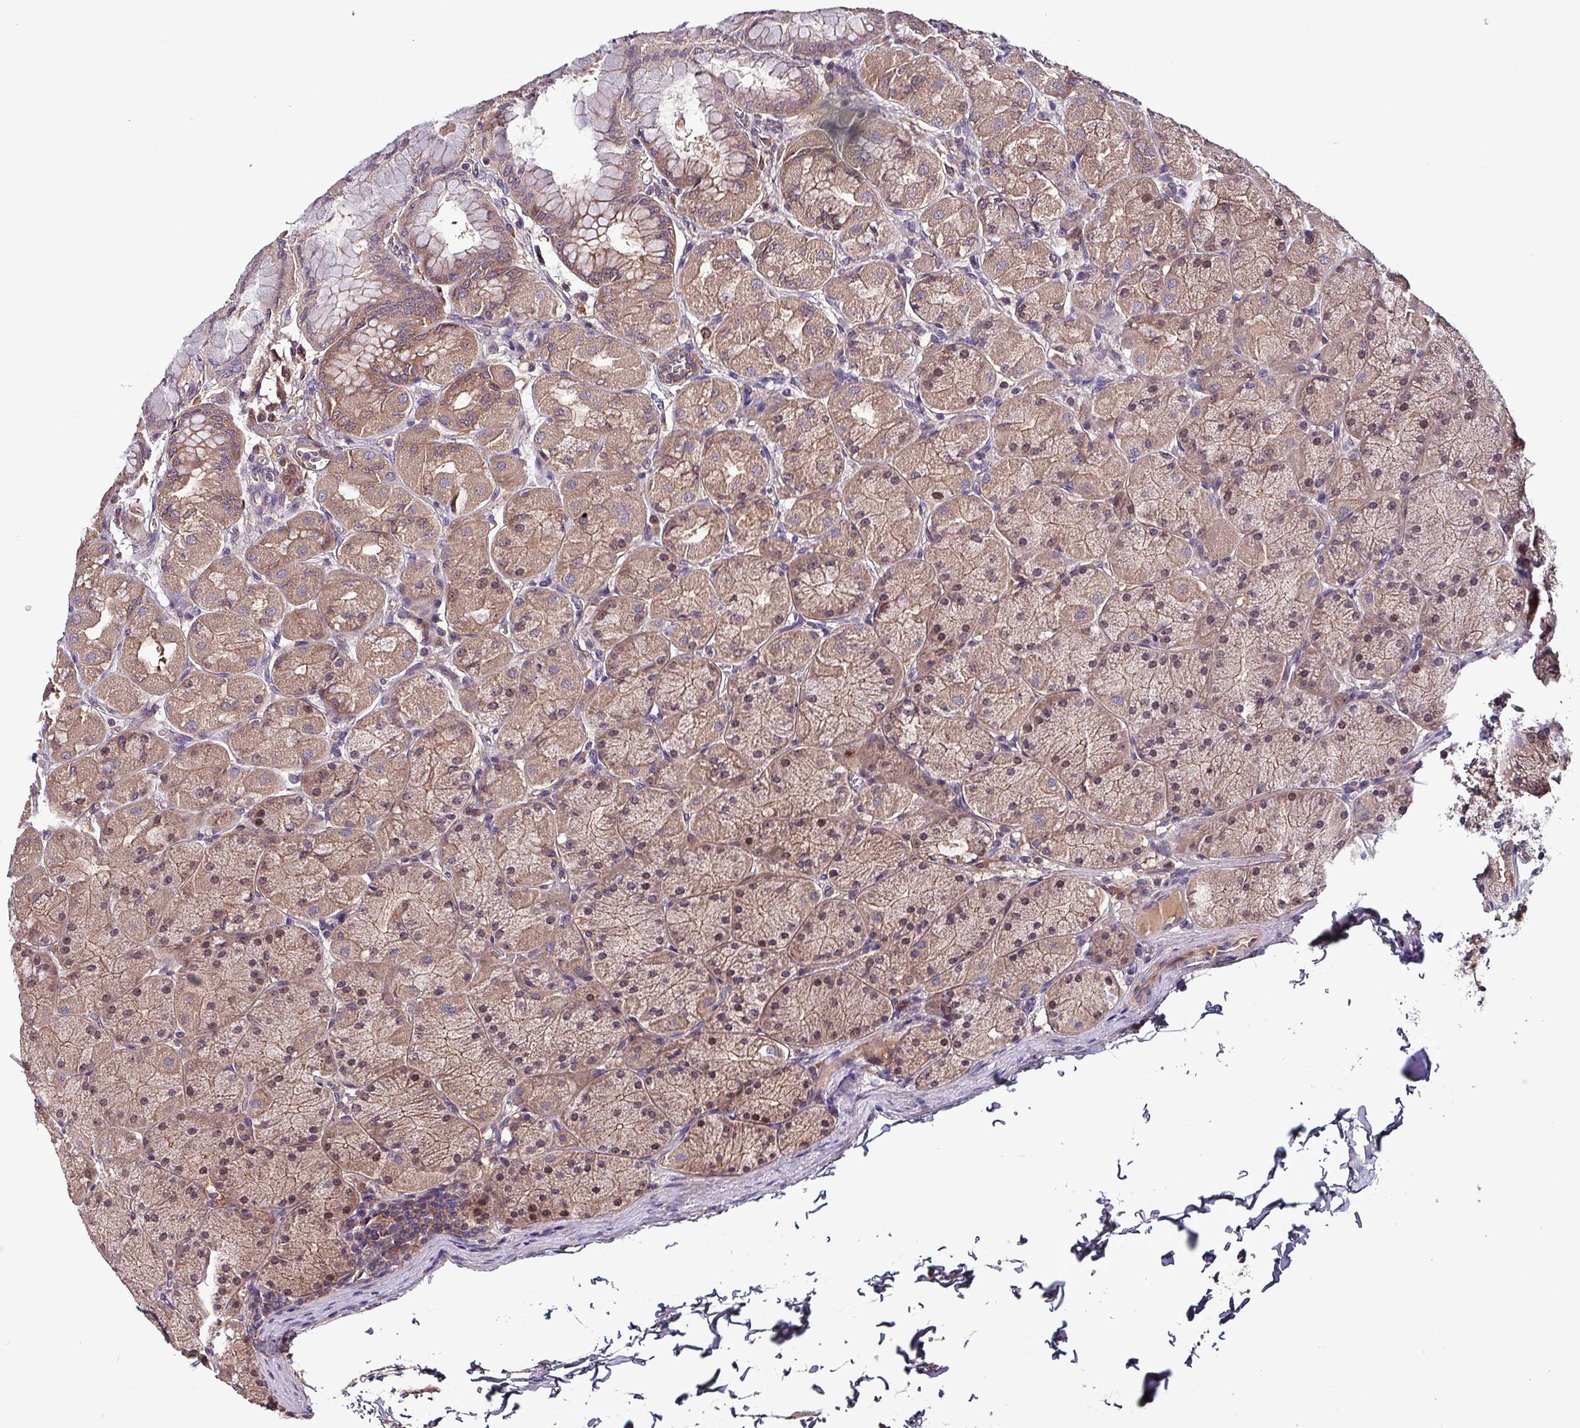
{"staining": {"intensity": "moderate", "quantity": ">75%", "location": "cytoplasmic/membranous,nuclear"}, "tissue": "stomach", "cell_type": "Glandular cells", "image_type": "normal", "snomed": [{"axis": "morphology", "description": "Normal tissue, NOS"}, {"axis": "topography", "description": "Stomach, upper"}], "caption": "The image displays staining of unremarkable stomach, revealing moderate cytoplasmic/membranous,nuclear protein staining (brown color) within glandular cells.", "gene": "PAFAH1B2", "patient": {"sex": "female", "age": 56}}